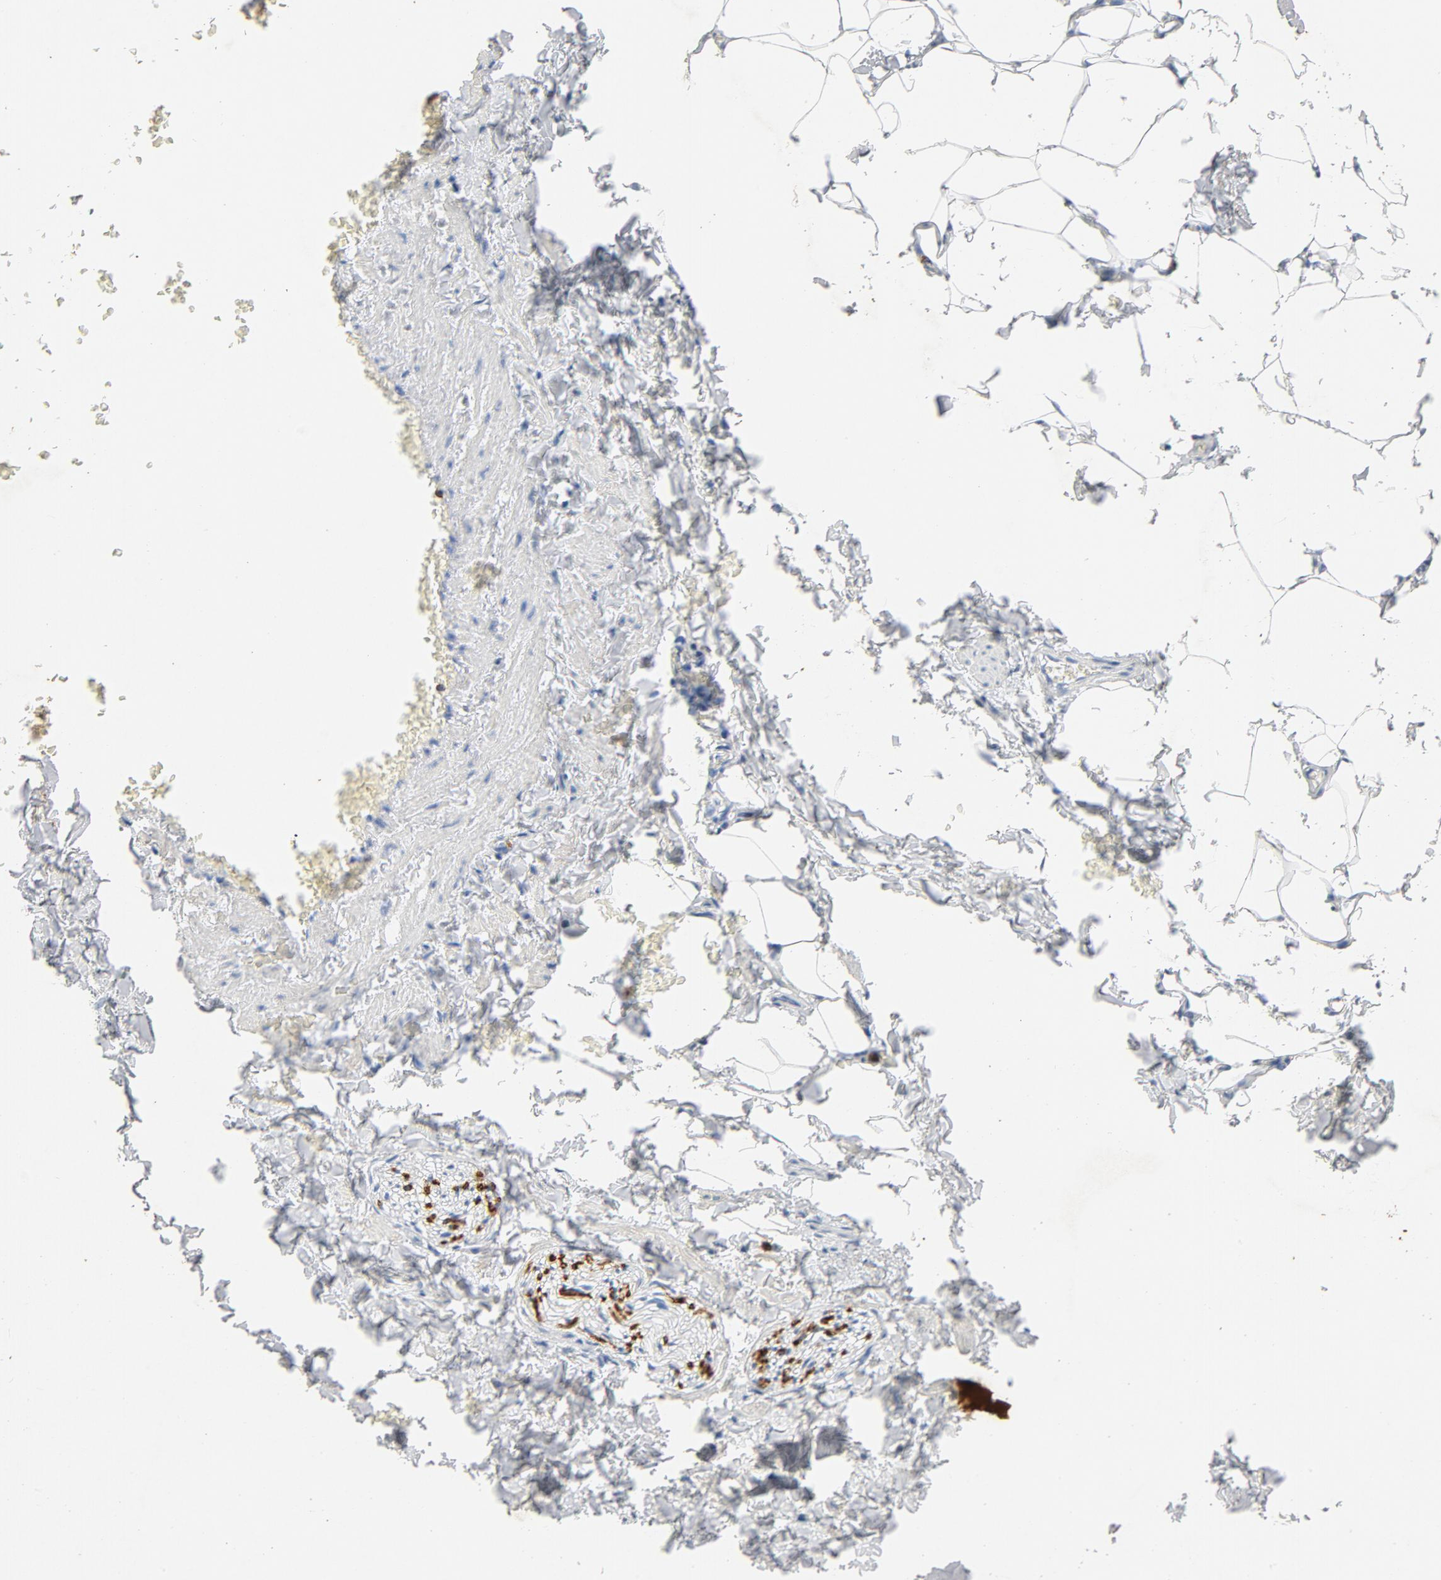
{"staining": {"intensity": "negative", "quantity": "none", "location": "none"}, "tissue": "adipose tissue", "cell_type": "Adipocytes", "image_type": "normal", "snomed": [{"axis": "morphology", "description": "Normal tissue, NOS"}, {"axis": "topography", "description": "Vascular tissue"}], "caption": "This is an immunohistochemistry photomicrograph of benign adipose tissue. There is no expression in adipocytes.", "gene": "PTPRB", "patient": {"sex": "male", "age": 41}}